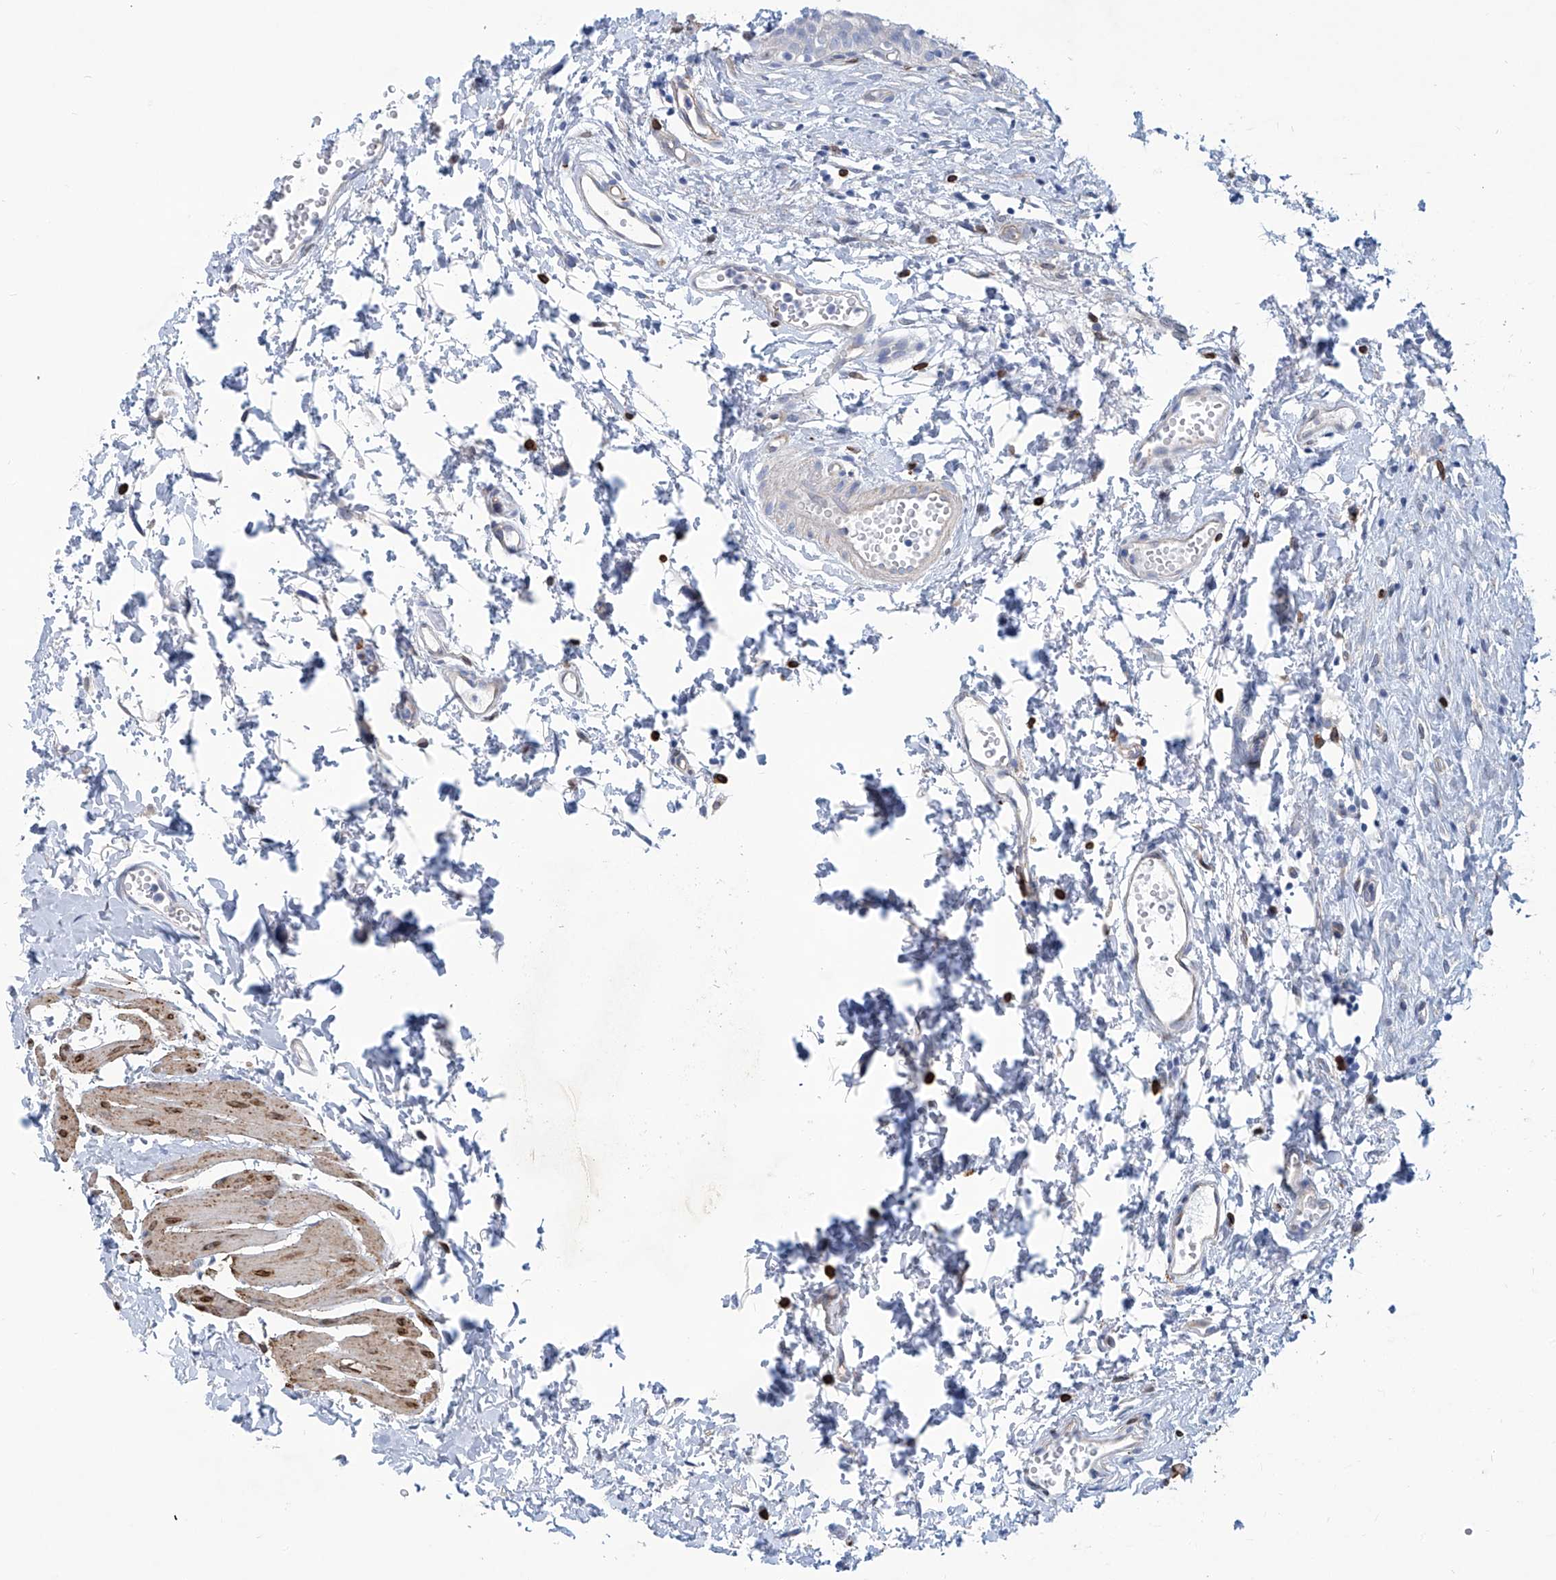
{"staining": {"intensity": "negative", "quantity": "none", "location": "none"}, "tissue": "urinary bladder", "cell_type": "Urothelial cells", "image_type": "normal", "snomed": [{"axis": "morphology", "description": "Normal tissue, NOS"}, {"axis": "topography", "description": "Urinary bladder"}], "caption": "A high-resolution image shows immunohistochemistry staining of unremarkable urinary bladder, which displays no significant expression in urothelial cells.", "gene": "TNN", "patient": {"sex": "male", "age": 51}}